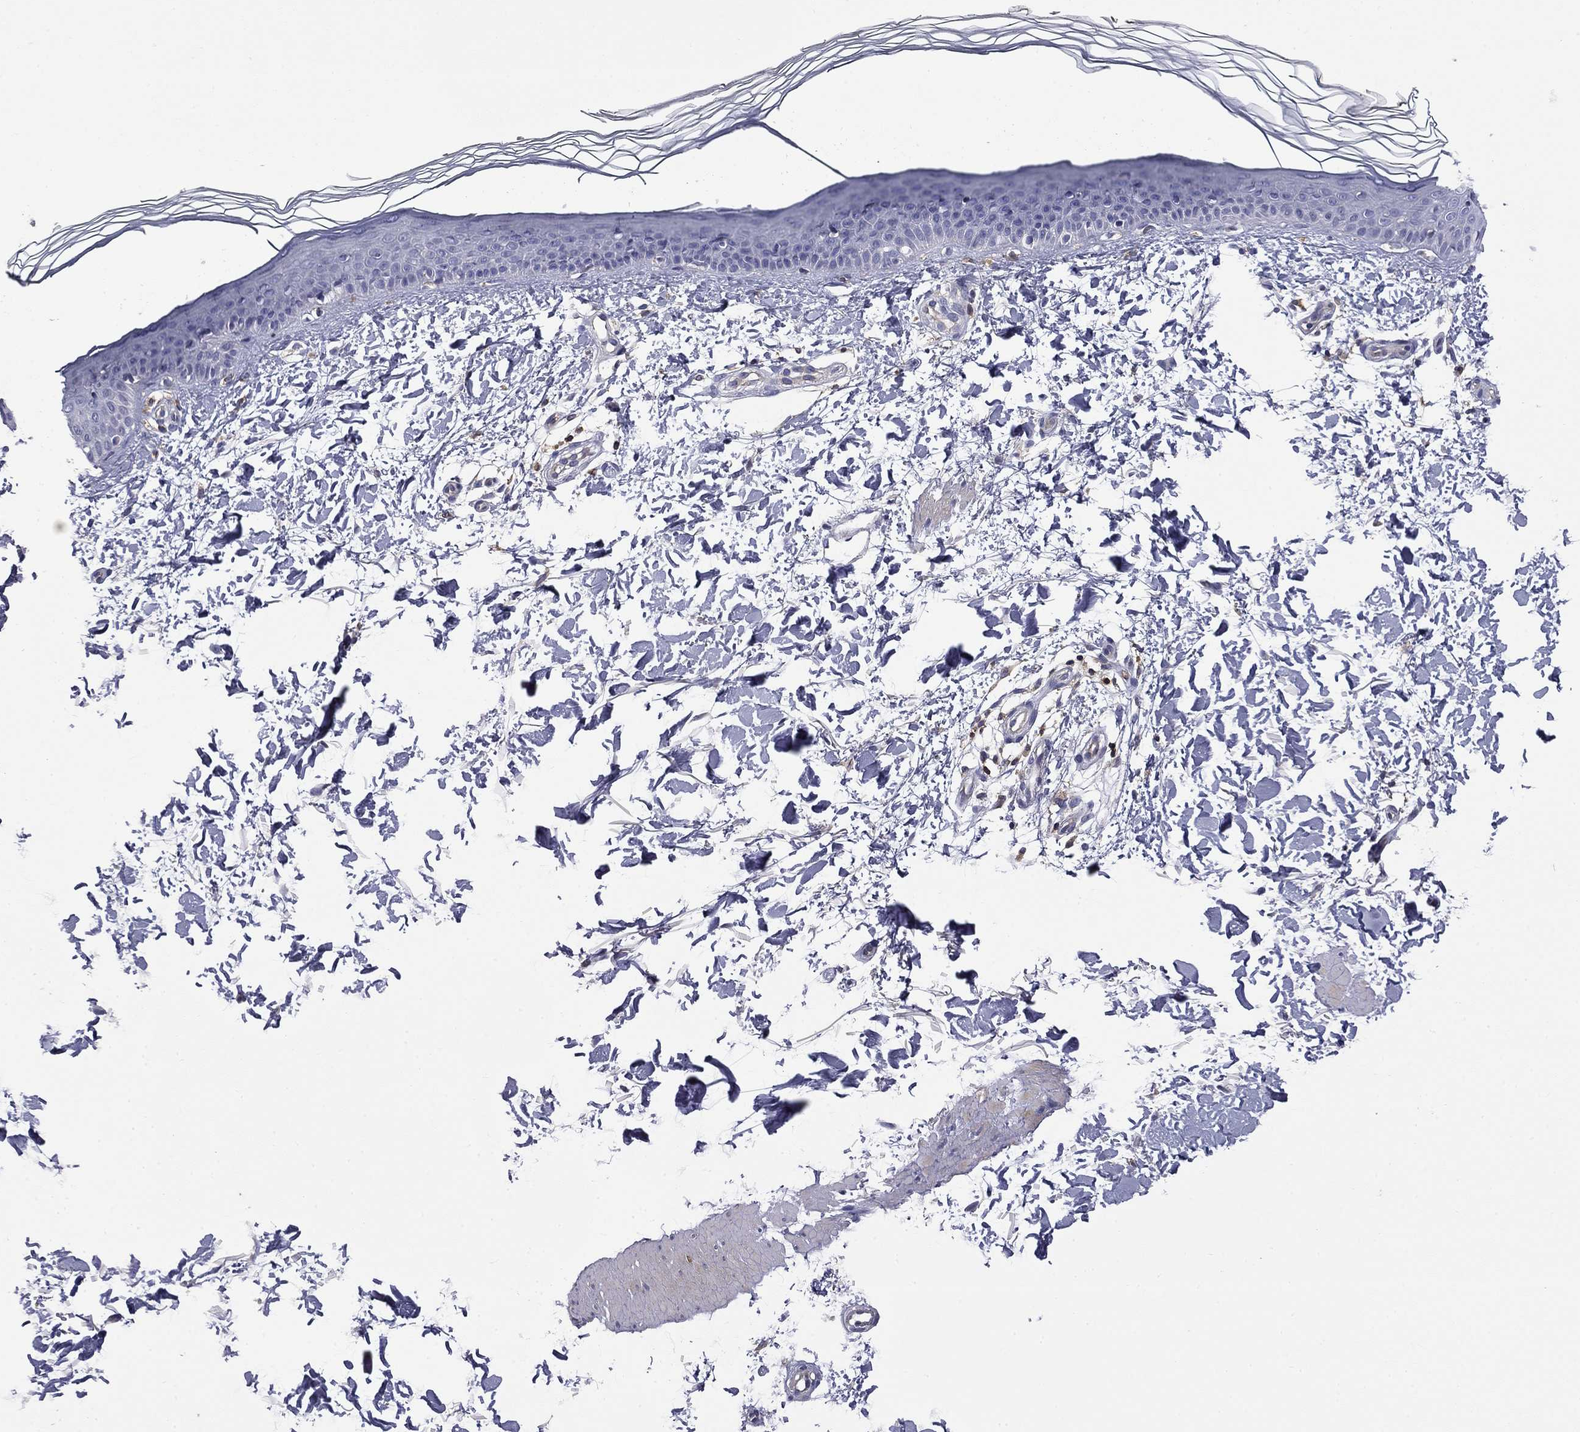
{"staining": {"intensity": "negative", "quantity": "none", "location": "none"}, "tissue": "skin", "cell_type": "Fibroblasts", "image_type": "normal", "snomed": [{"axis": "morphology", "description": "Normal tissue, NOS"}, {"axis": "topography", "description": "Skin"}], "caption": "IHC of unremarkable human skin reveals no positivity in fibroblasts. (Brightfield microscopy of DAB (3,3'-diaminobenzidine) immunohistochemistry (IHC) at high magnification).", "gene": "ARHGAP45", "patient": {"sex": "female", "age": 62}}